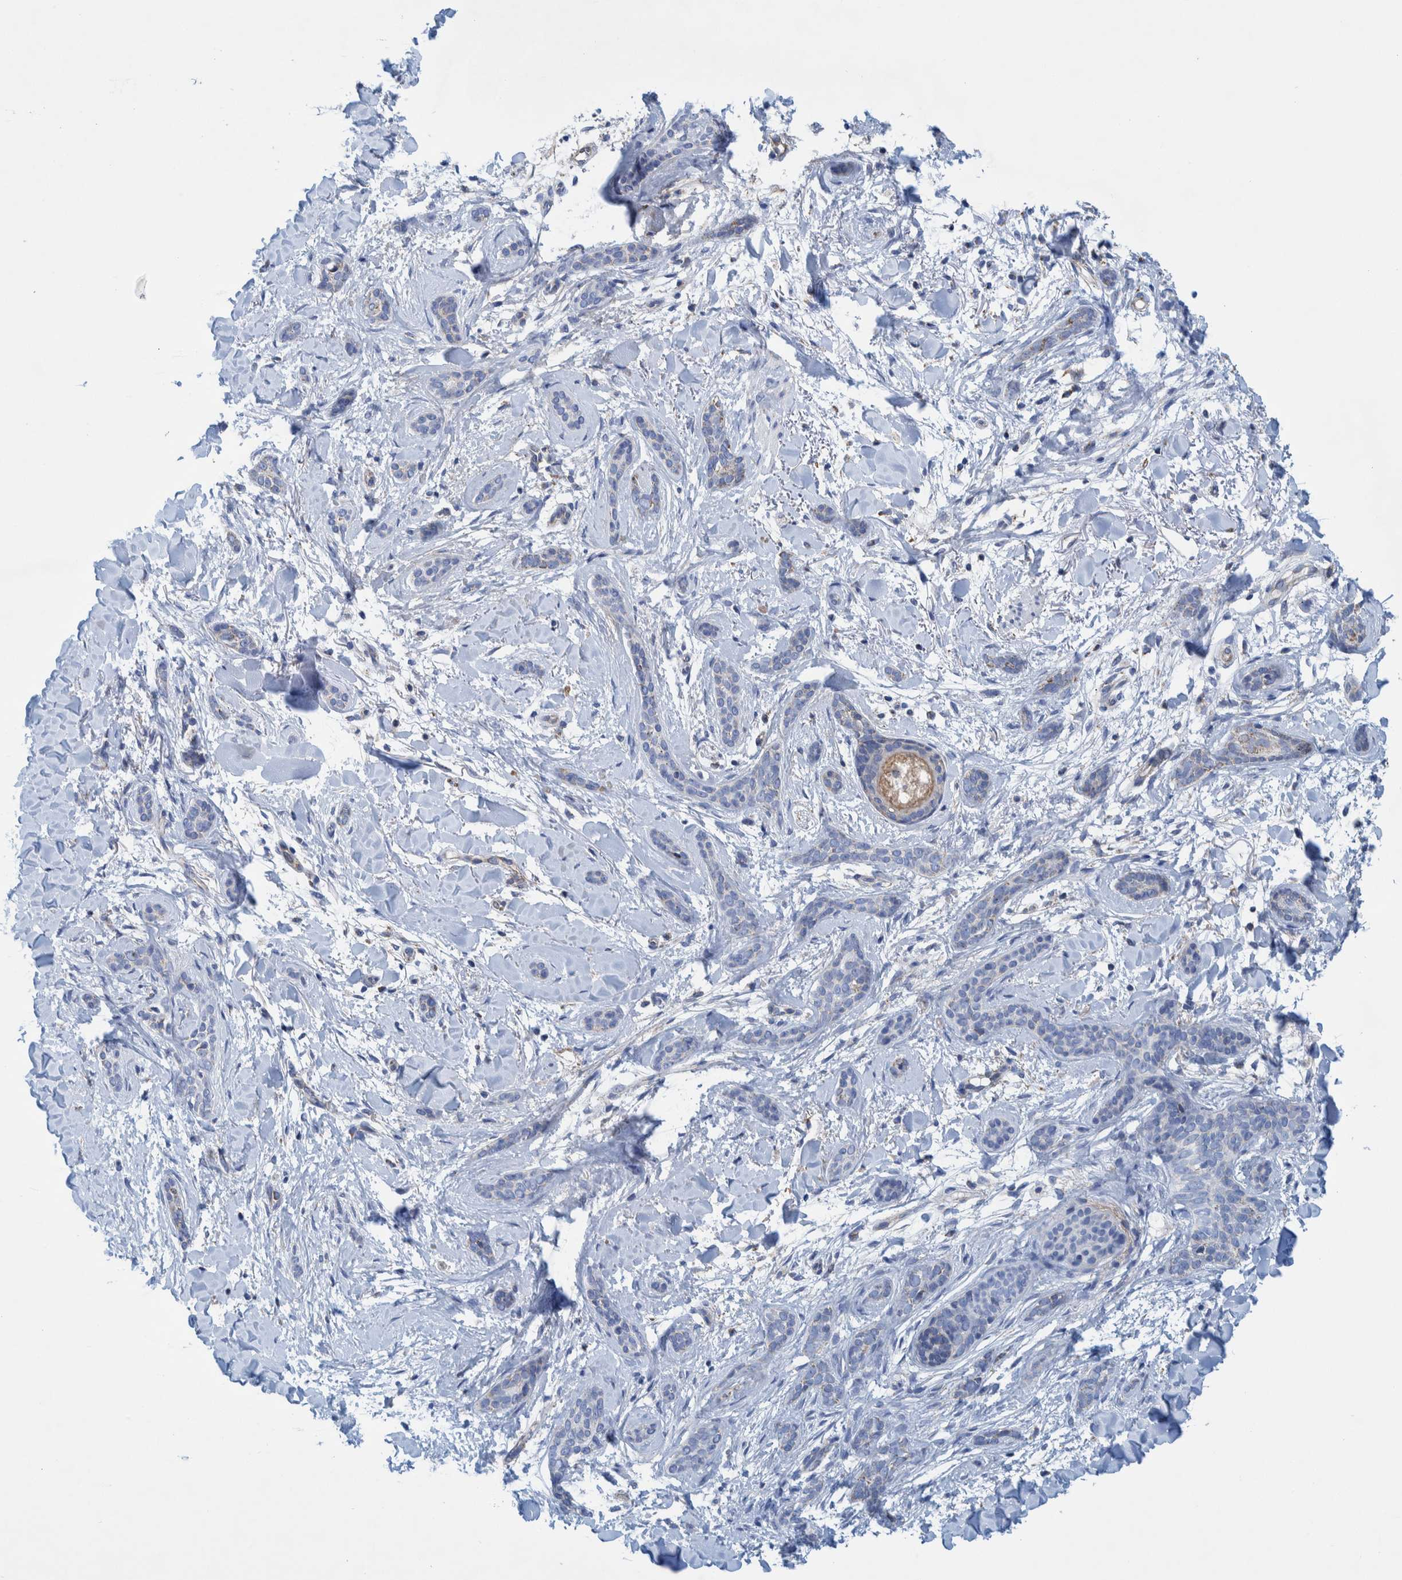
{"staining": {"intensity": "negative", "quantity": "none", "location": "none"}, "tissue": "skin cancer", "cell_type": "Tumor cells", "image_type": "cancer", "snomed": [{"axis": "morphology", "description": "Basal cell carcinoma"}, {"axis": "morphology", "description": "Adnexal tumor, benign"}, {"axis": "topography", "description": "Skin"}], "caption": "IHC micrograph of neoplastic tissue: basal cell carcinoma (skin) stained with DAB demonstrates no significant protein positivity in tumor cells.", "gene": "MRPS7", "patient": {"sex": "female", "age": 42}}